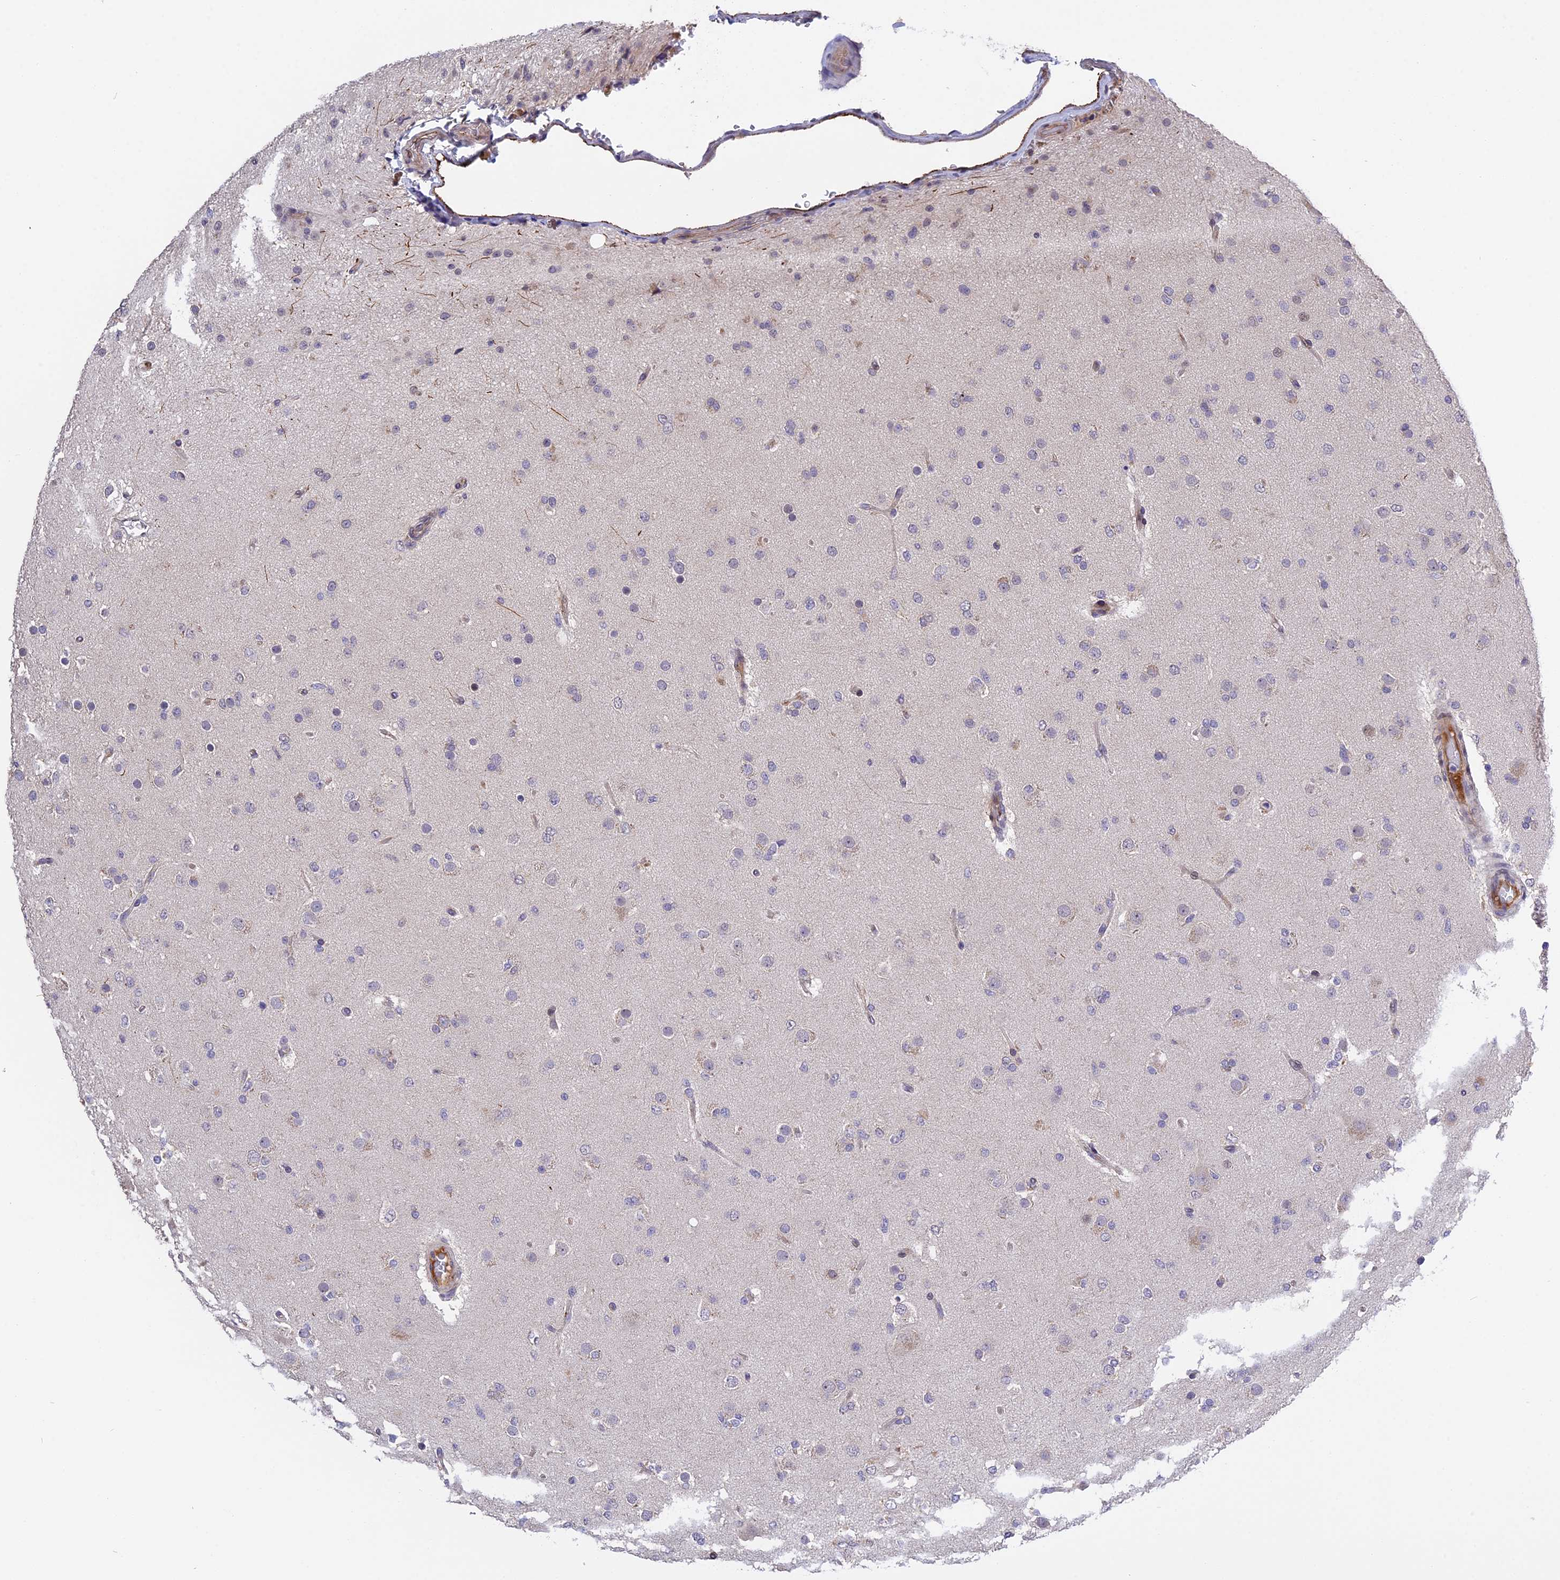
{"staining": {"intensity": "negative", "quantity": "none", "location": "none"}, "tissue": "glioma", "cell_type": "Tumor cells", "image_type": "cancer", "snomed": [{"axis": "morphology", "description": "Glioma, malignant, Low grade"}, {"axis": "topography", "description": "Brain"}], "caption": "This is an immunohistochemistry image of malignant glioma (low-grade). There is no staining in tumor cells.", "gene": "MFSD2A", "patient": {"sex": "male", "age": 65}}